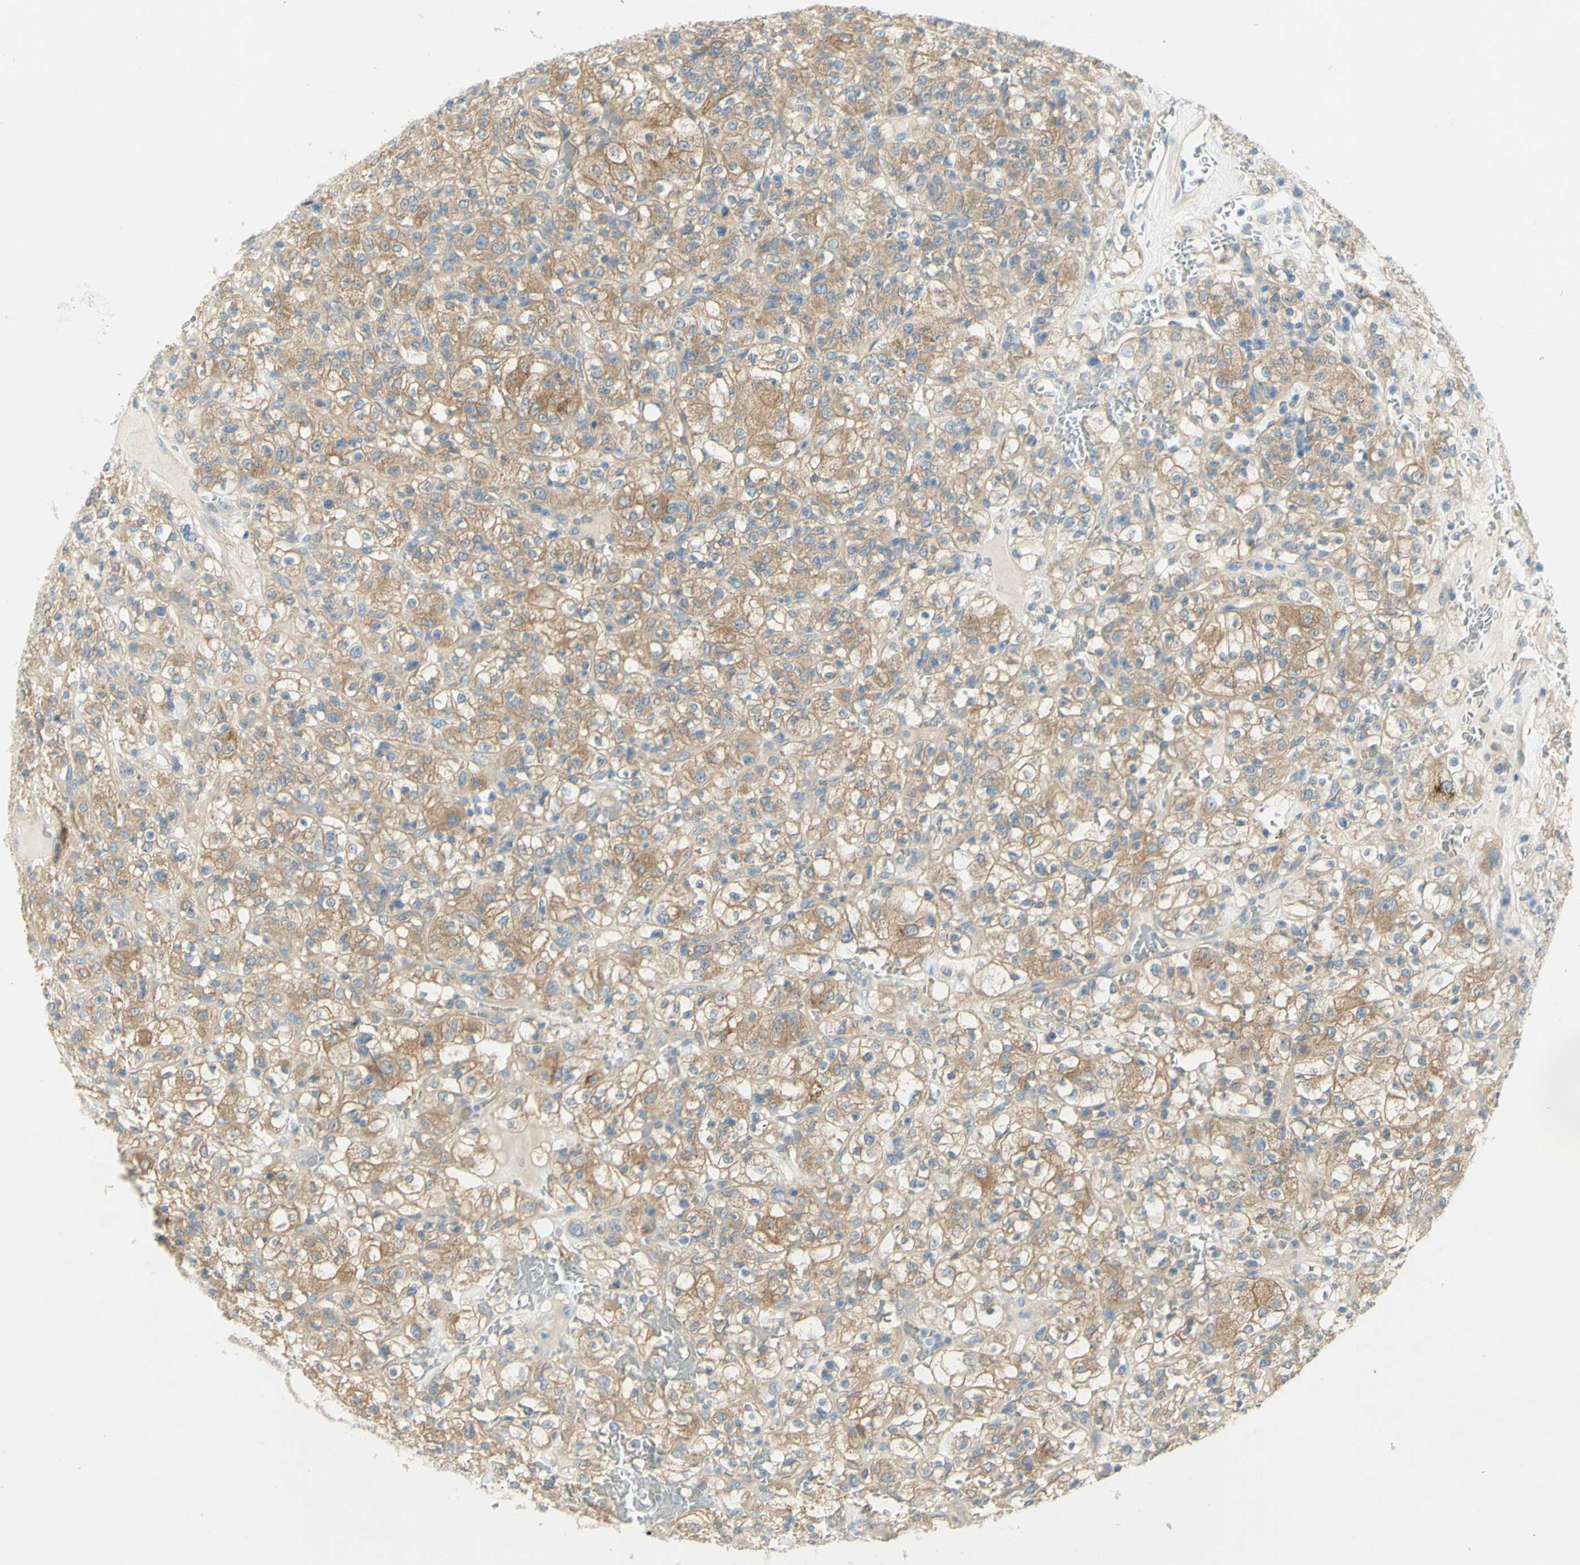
{"staining": {"intensity": "moderate", "quantity": ">75%", "location": "cytoplasmic/membranous"}, "tissue": "renal cancer", "cell_type": "Tumor cells", "image_type": "cancer", "snomed": [{"axis": "morphology", "description": "Normal tissue, NOS"}, {"axis": "morphology", "description": "Adenocarcinoma, NOS"}, {"axis": "topography", "description": "Kidney"}], "caption": "IHC micrograph of neoplastic tissue: human renal cancer stained using IHC shows medium levels of moderate protein expression localized specifically in the cytoplasmic/membranous of tumor cells, appearing as a cytoplasmic/membranous brown color.", "gene": "GCNT3", "patient": {"sex": "female", "age": 72}}